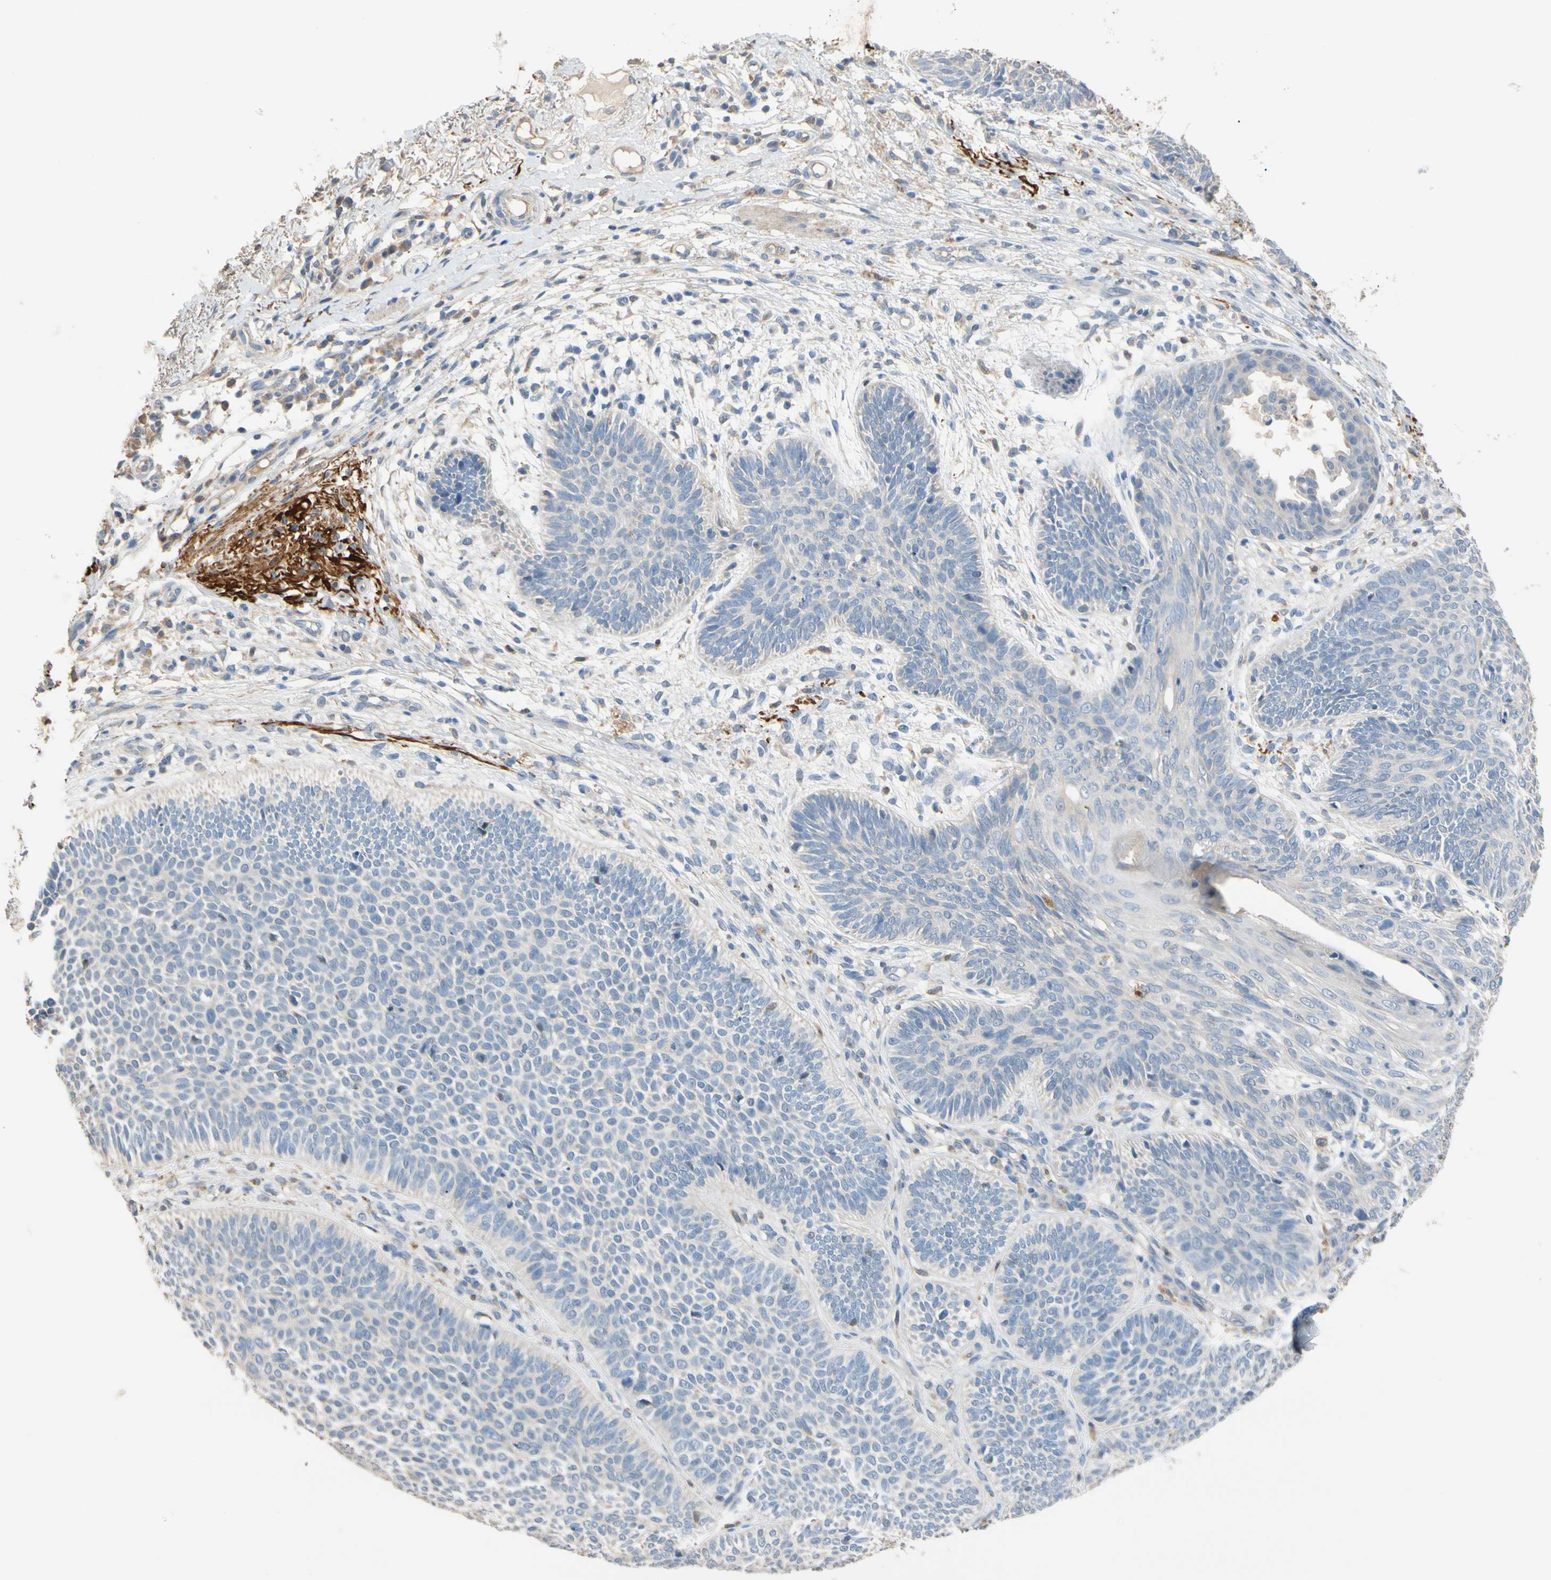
{"staining": {"intensity": "negative", "quantity": "none", "location": "none"}, "tissue": "skin cancer", "cell_type": "Tumor cells", "image_type": "cancer", "snomed": [{"axis": "morphology", "description": "Normal tissue, NOS"}, {"axis": "morphology", "description": "Basal cell carcinoma"}, {"axis": "topography", "description": "Skin"}], "caption": "This is an IHC micrograph of human skin basal cell carcinoma. There is no positivity in tumor cells.", "gene": "ALDH1A2", "patient": {"sex": "male", "age": 52}}